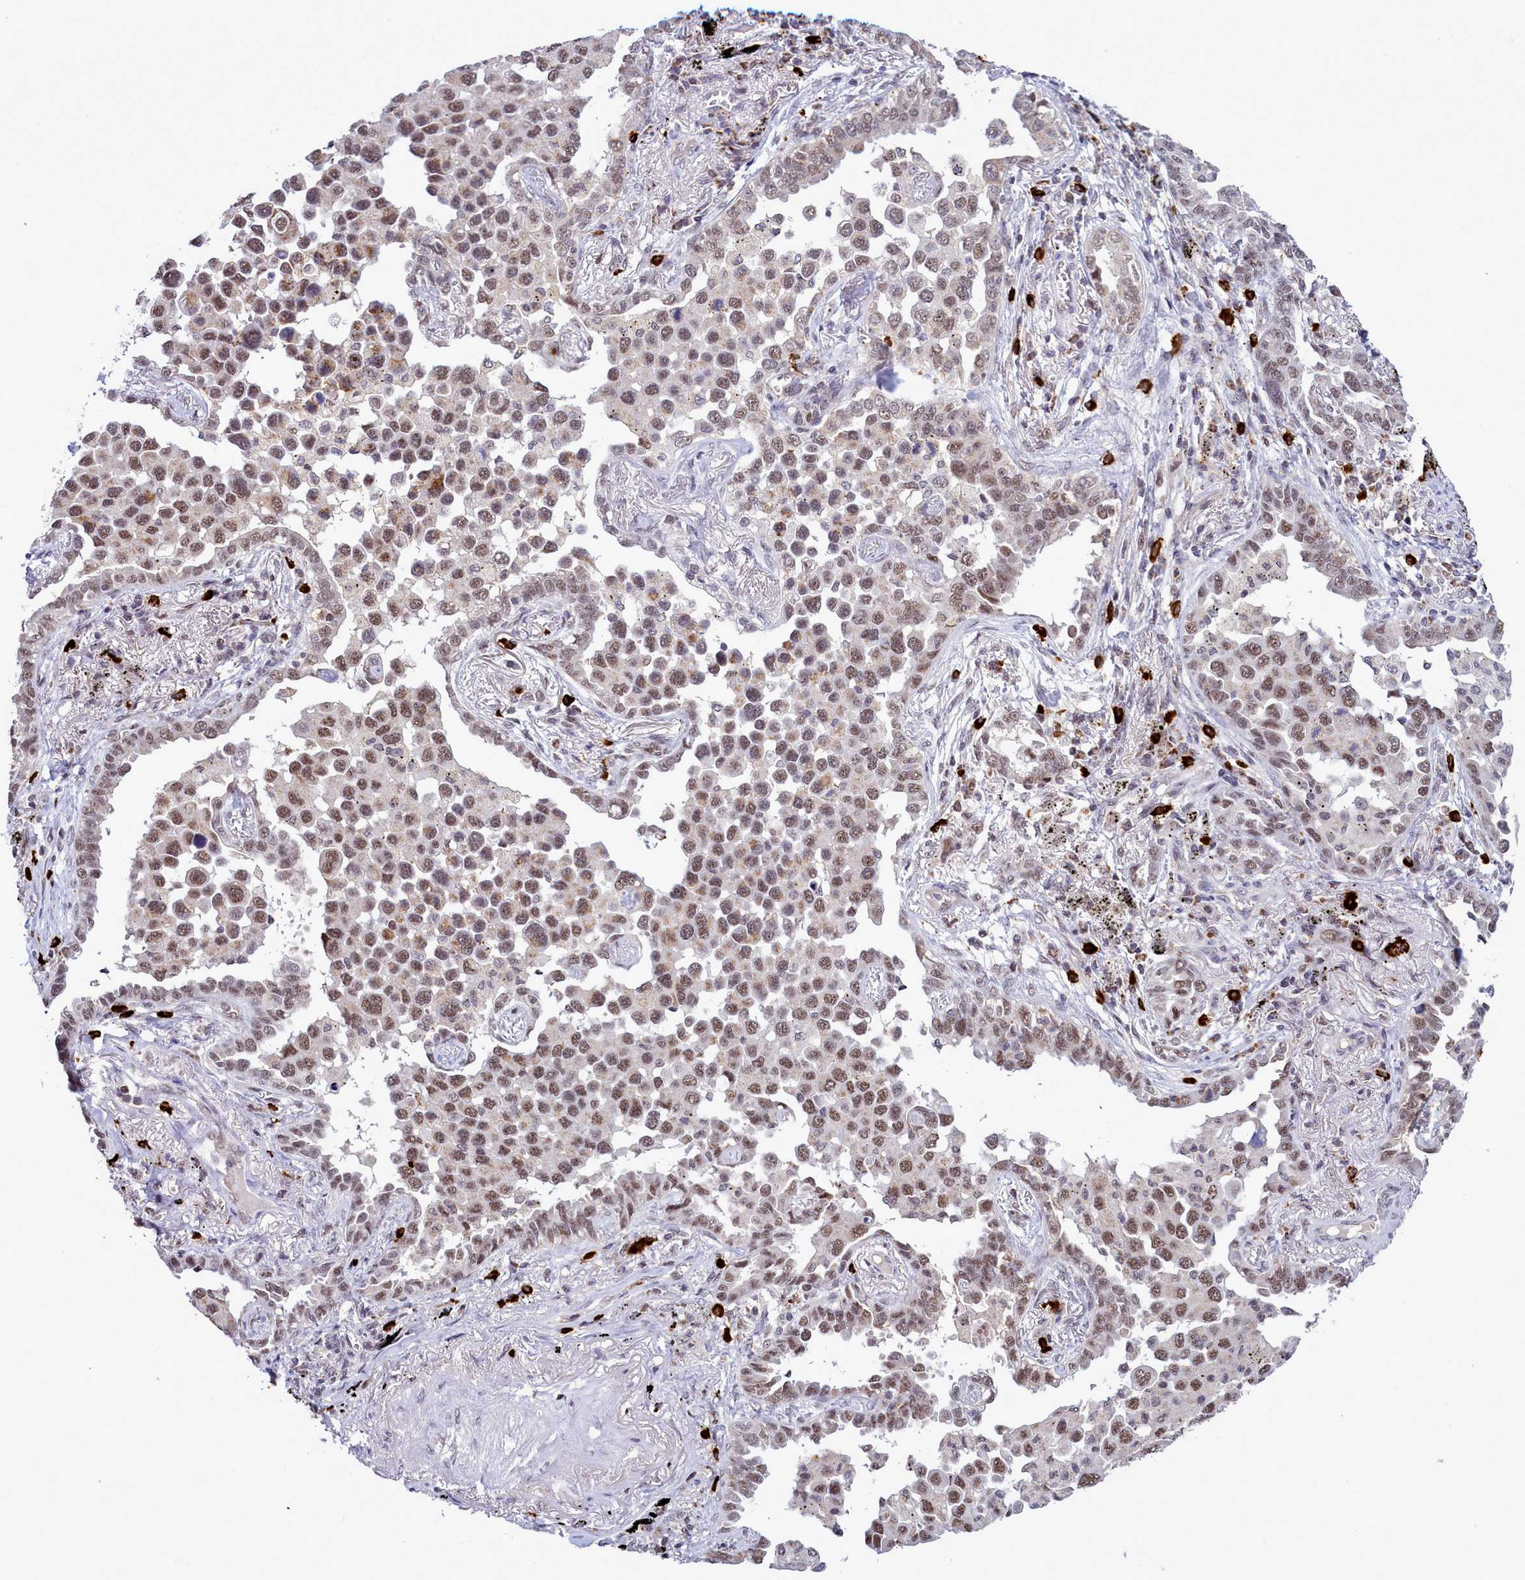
{"staining": {"intensity": "moderate", "quantity": ">75%", "location": "nuclear"}, "tissue": "lung cancer", "cell_type": "Tumor cells", "image_type": "cancer", "snomed": [{"axis": "morphology", "description": "Adenocarcinoma, NOS"}, {"axis": "topography", "description": "Lung"}], "caption": "Moderate nuclear protein positivity is appreciated in about >75% of tumor cells in lung cancer (adenocarcinoma). The protein of interest is shown in brown color, while the nuclei are stained blue.", "gene": "POM121L2", "patient": {"sex": "male", "age": 67}}